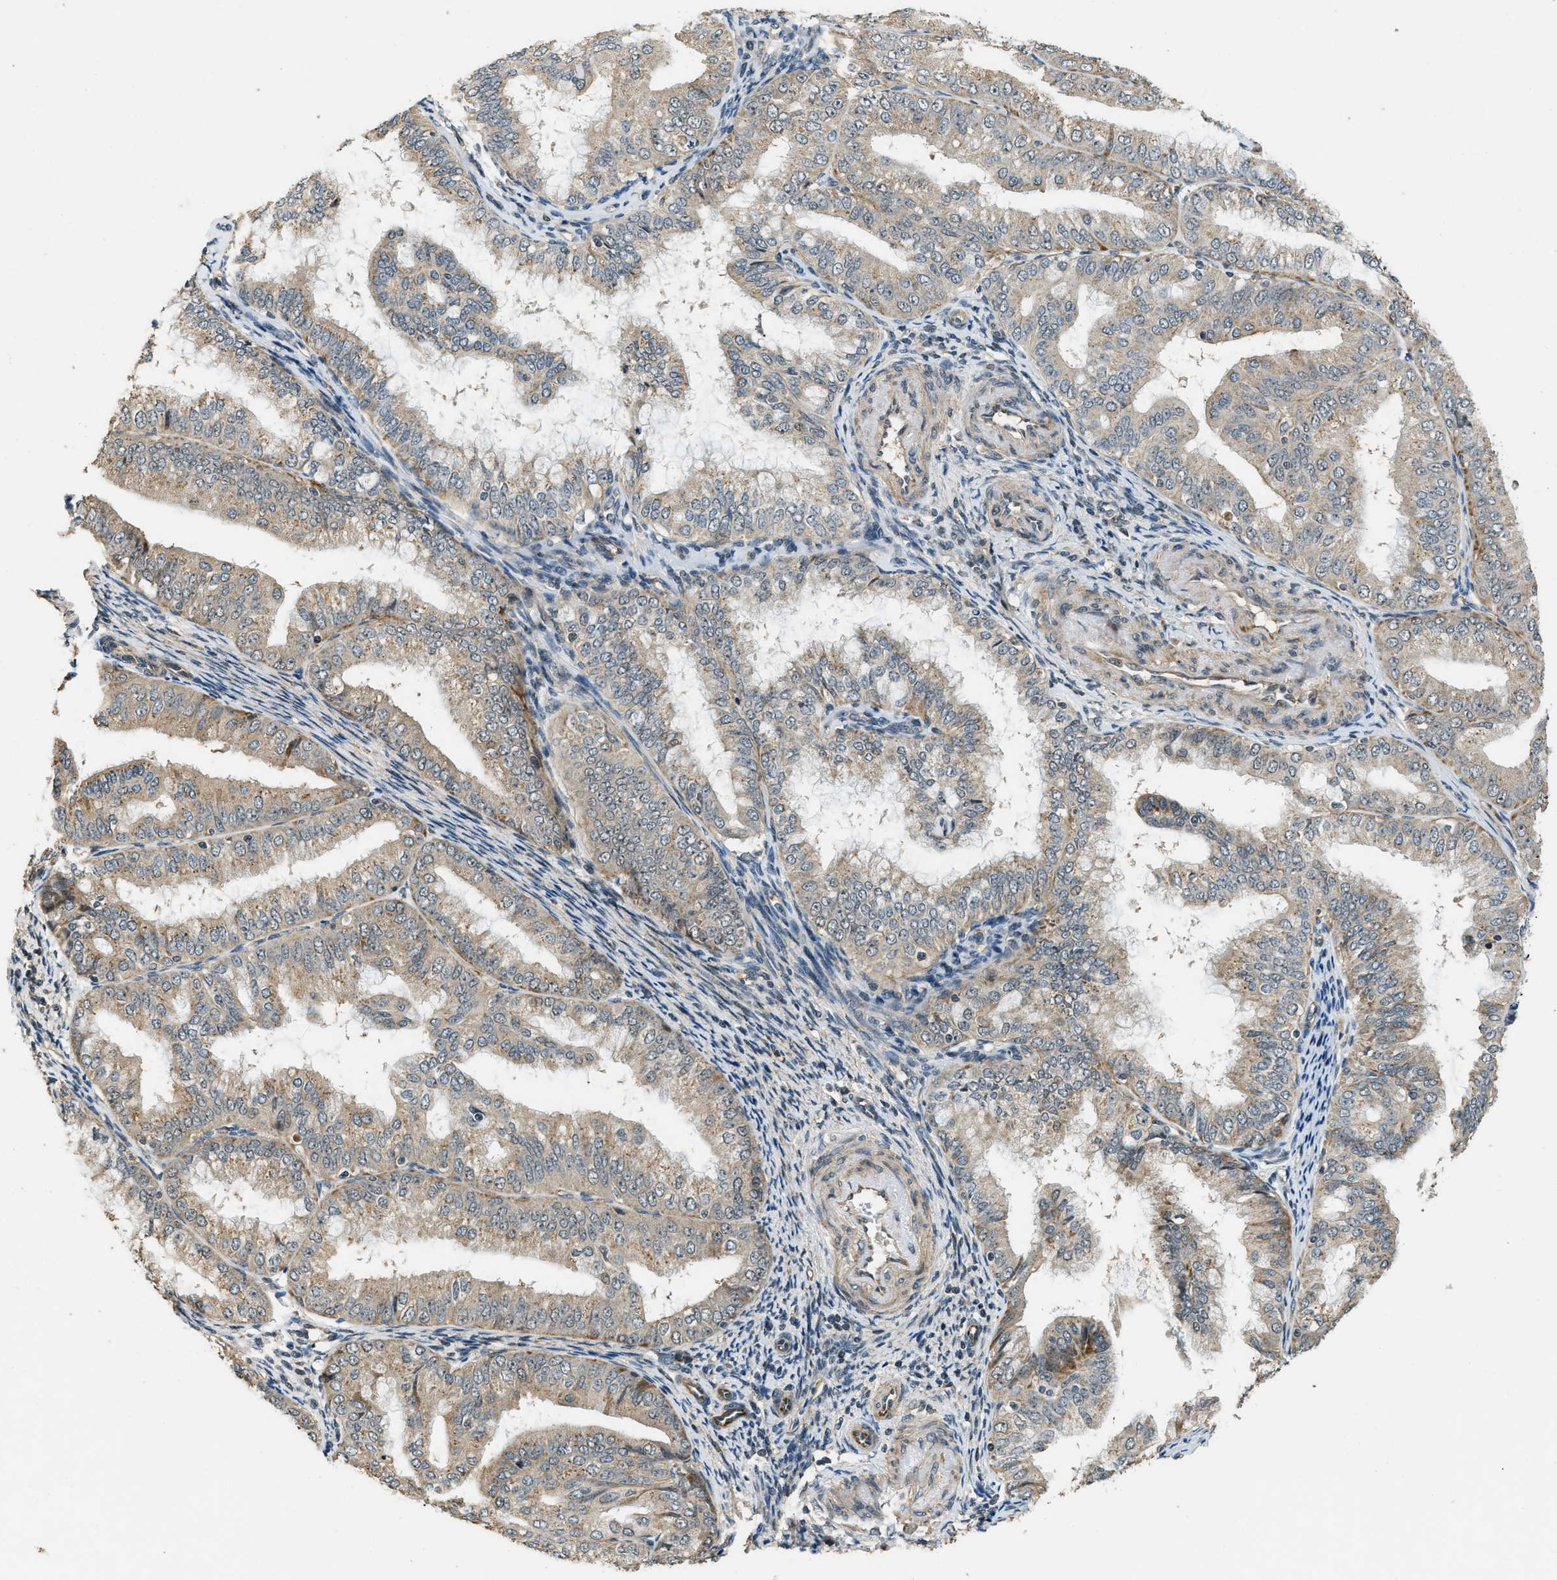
{"staining": {"intensity": "weak", "quantity": ">75%", "location": "cytoplasmic/membranous"}, "tissue": "endometrial cancer", "cell_type": "Tumor cells", "image_type": "cancer", "snomed": [{"axis": "morphology", "description": "Adenocarcinoma, NOS"}, {"axis": "topography", "description": "Endometrium"}], "caption": "Weak cytoplasmic/membranous positivity for a protein is present in about >75% of tumor cells of endometrial cancer using immunohistochemistry (IHC).", "gene": "MED21", "patient": {"sex": "female", "age": 63}}